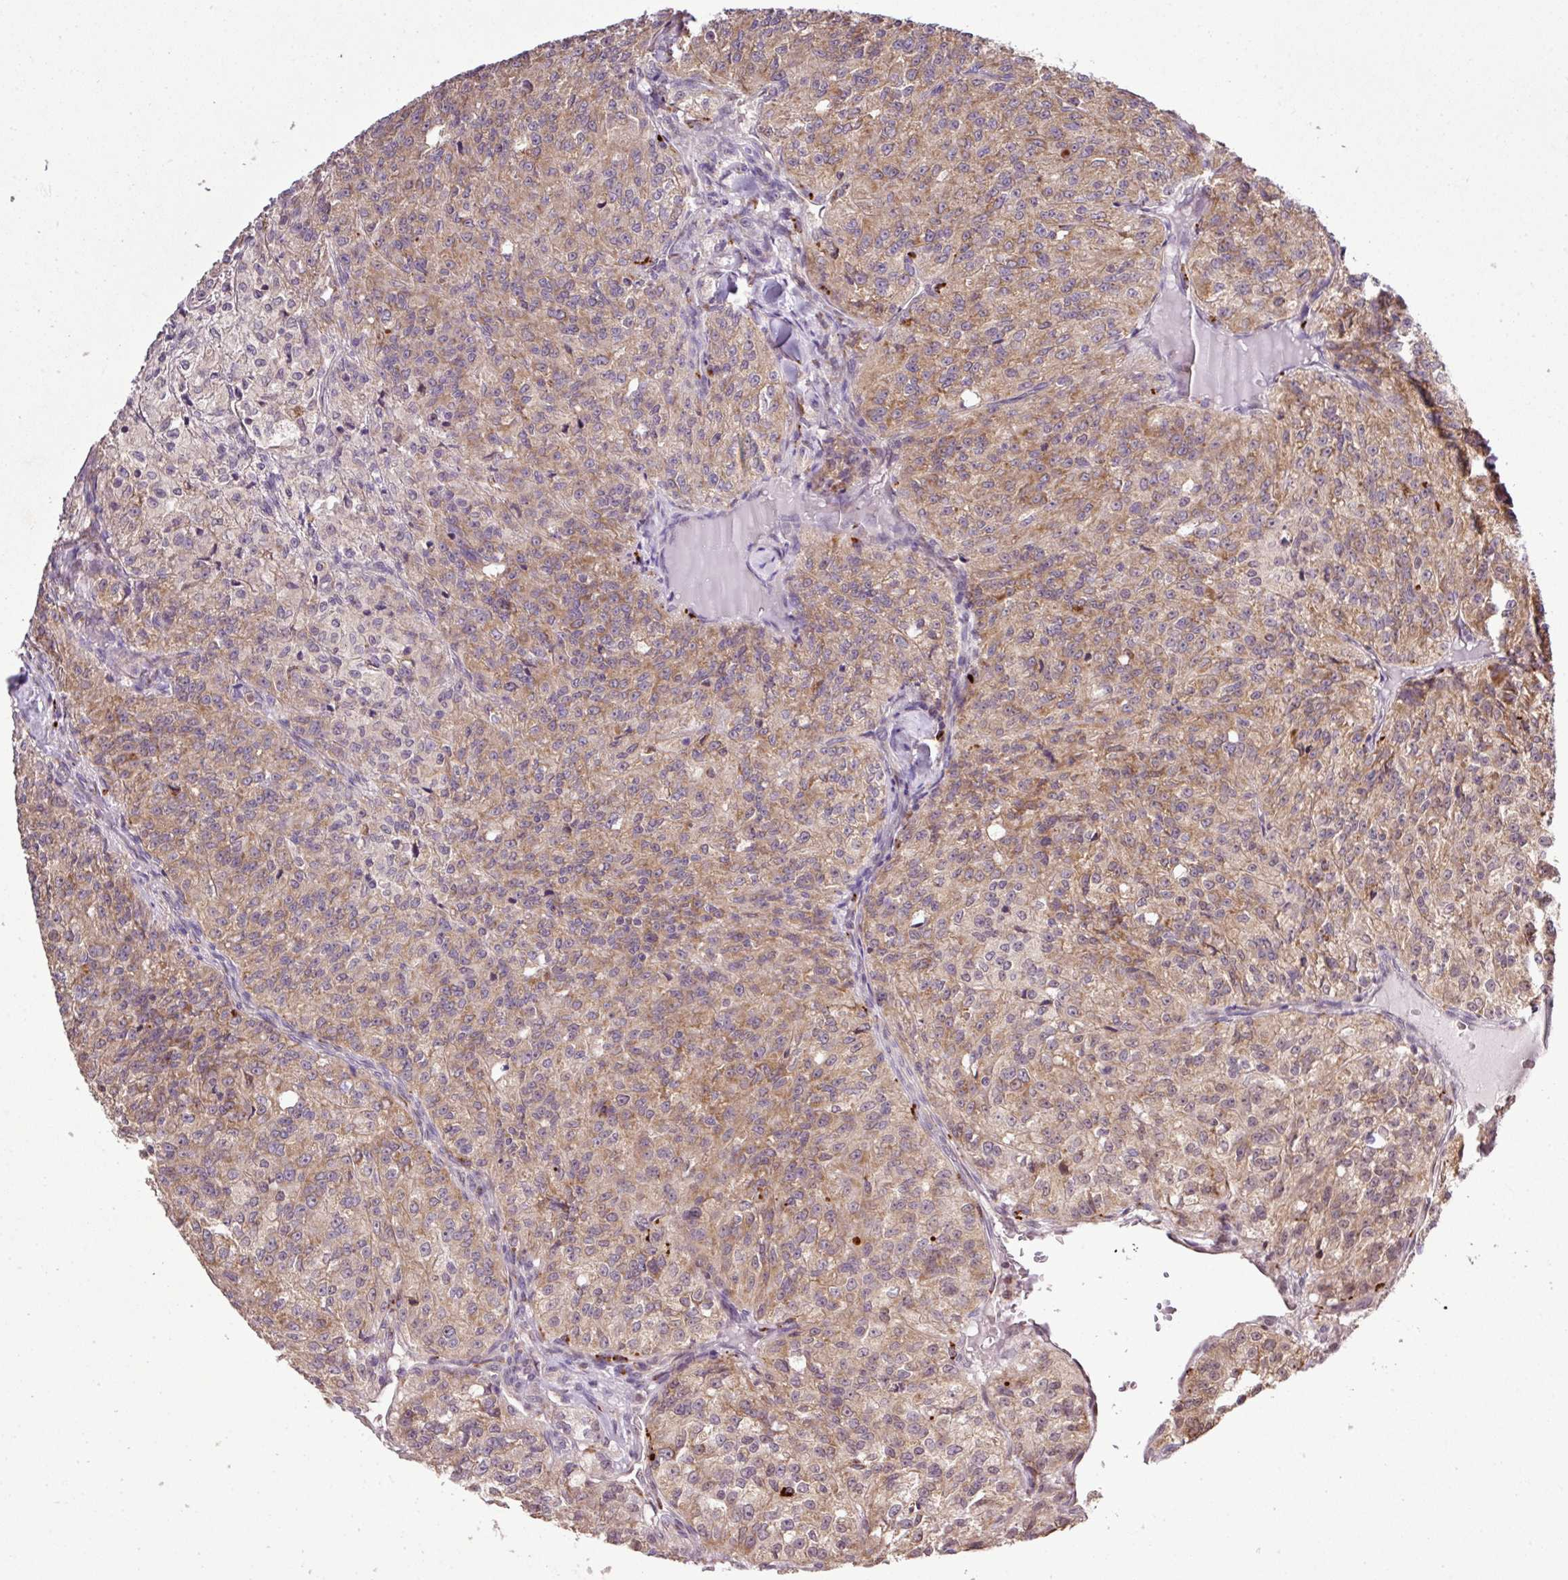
{"staining": {"intensity": "weak", "quantity": ">75%", "location": "cytoplasmic/membranous"}, "tissue": "renal cancer", "cell_type": "Tumor cells", "image_type": "cancer", "snomed": [{"axis": "morphology", "description": "Adenocarcinoma, NOS"}, {"axis": "topography", "description": "Kidney"}], "caption": "The micrograph exhibits a brown stain indicating the presence of a protein in the cytoplasmic/membranous of tumor cells in renal cancer (adenocarcinoma).", "gene": "SMCO4", "patient": {"sex": "female", "age": 63}}